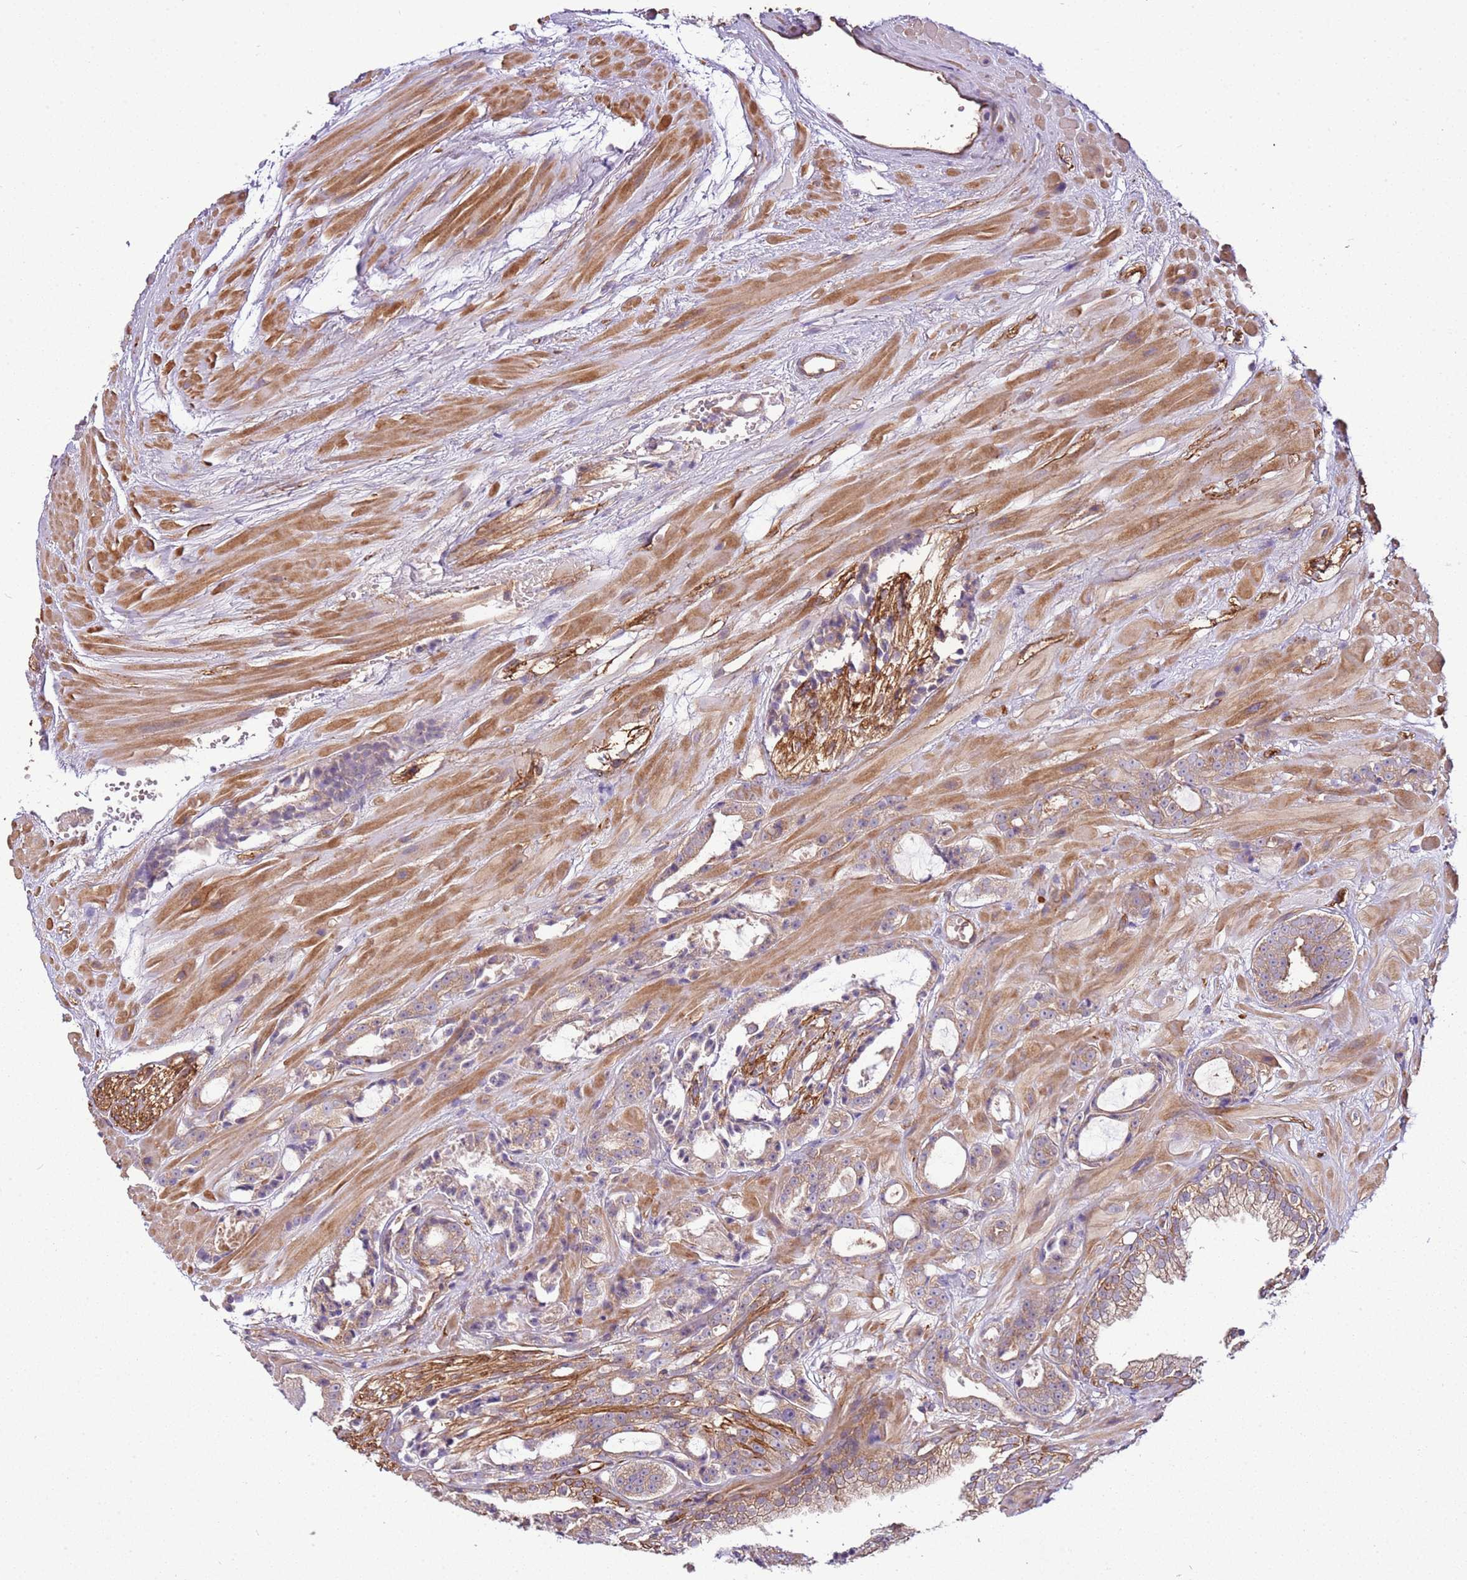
{"staining": {"intensity": "moderate", "quantity": ">75%", "location": "cytoplasmic/membranous"}, "tissue": "prostate cancer", "cell_type": "Tumor cells", "image_type": "cancer", "snomed": [{"axis": "morphology", "description": "Adenocarcinoma, High grade"}, {"axis": "topography", "description": "Prostate"}], "caption": "Human adenocarcinoma (high-grade) (prostate) stained with a brown dye demonstrates moderate cytoplasmic/membranous positive expression in about >75% of tumor cells.", "gene": "GNL1", "patient": {"sex": "male", "age": 71}}